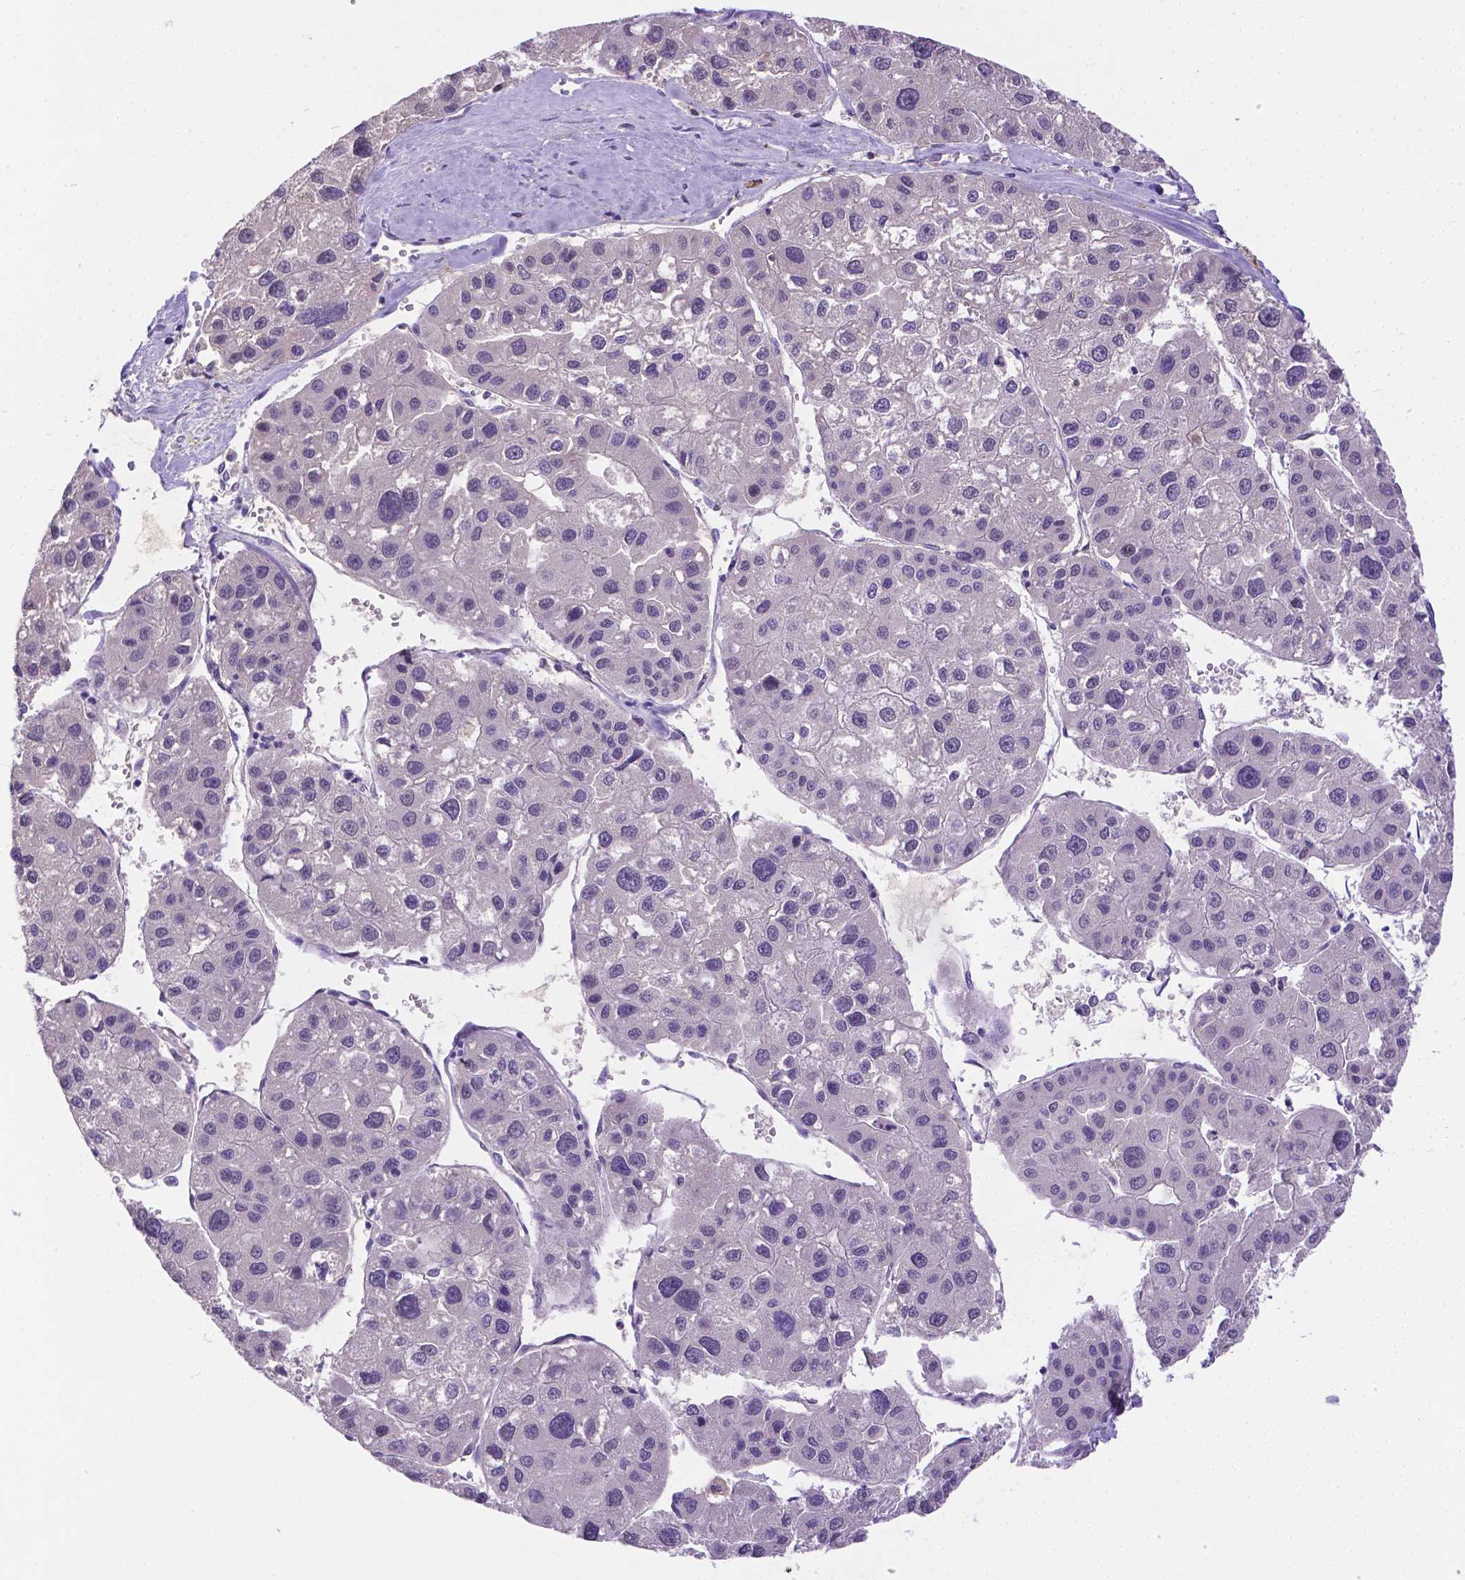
{"staining": {"intensity": "negative", "quantity": "none", "location": "none"}, "tissue": "liver cancer", "cell_type": "Tumor cells", "image_type": "cancer", "snomed": [{"axis": "morphology", "description": "Carcinoma, Hepatocellular, NOS"}, {"axis": "topography", "description": "Liver"}], "caption": "DAB (3,3'-diaminobenzidine) immunohistochemical staining of human hepatocellular carcinoma (liver) demonstrates no significant positivity in tumor cells.", "gene": "NXPH2", "patient": {"sex": "male", "age": 73}}